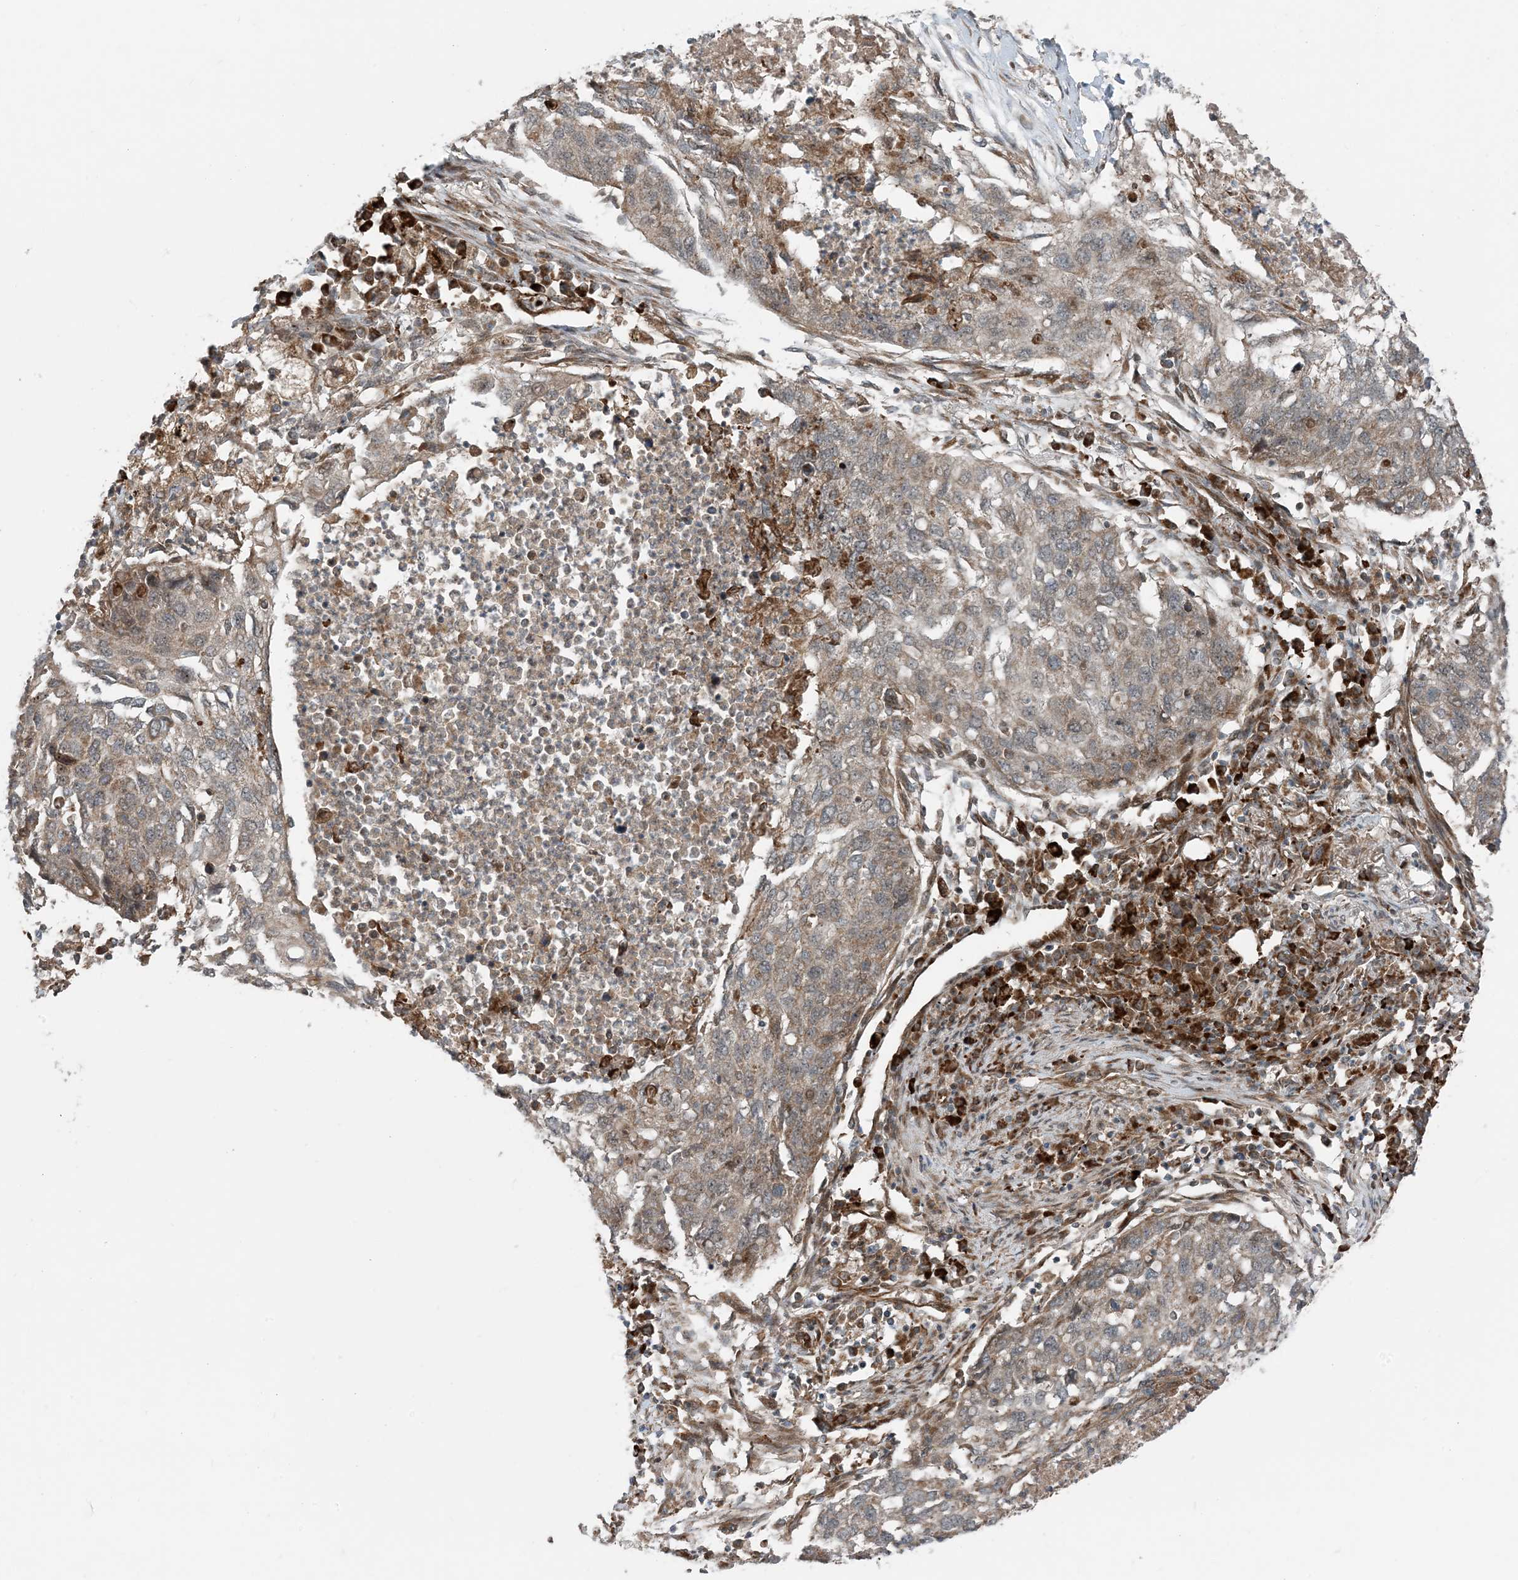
{"staining": {"intensity": "weak", "quantity": "25%-75%", "location": "cytoplasmic/membranous"}, "tissue": "lung cancer", "cell_type": "Tumor cells", "image_type": "cancer", "snomed": [{"axis": "morphology", "description": "Squamous cell carcinoma, NOS"}, {"axis": "topography", "description": "Lung"}], "caption": "Immunohistochemical staining of human lung squamous cell carcinoma shows low levels of weak cytoplasmic/membranous protein expression in approximately 25%-75% of tumor cells.", "gene": "EDEM2", "patient": {"sex": "female", "age": 63}}